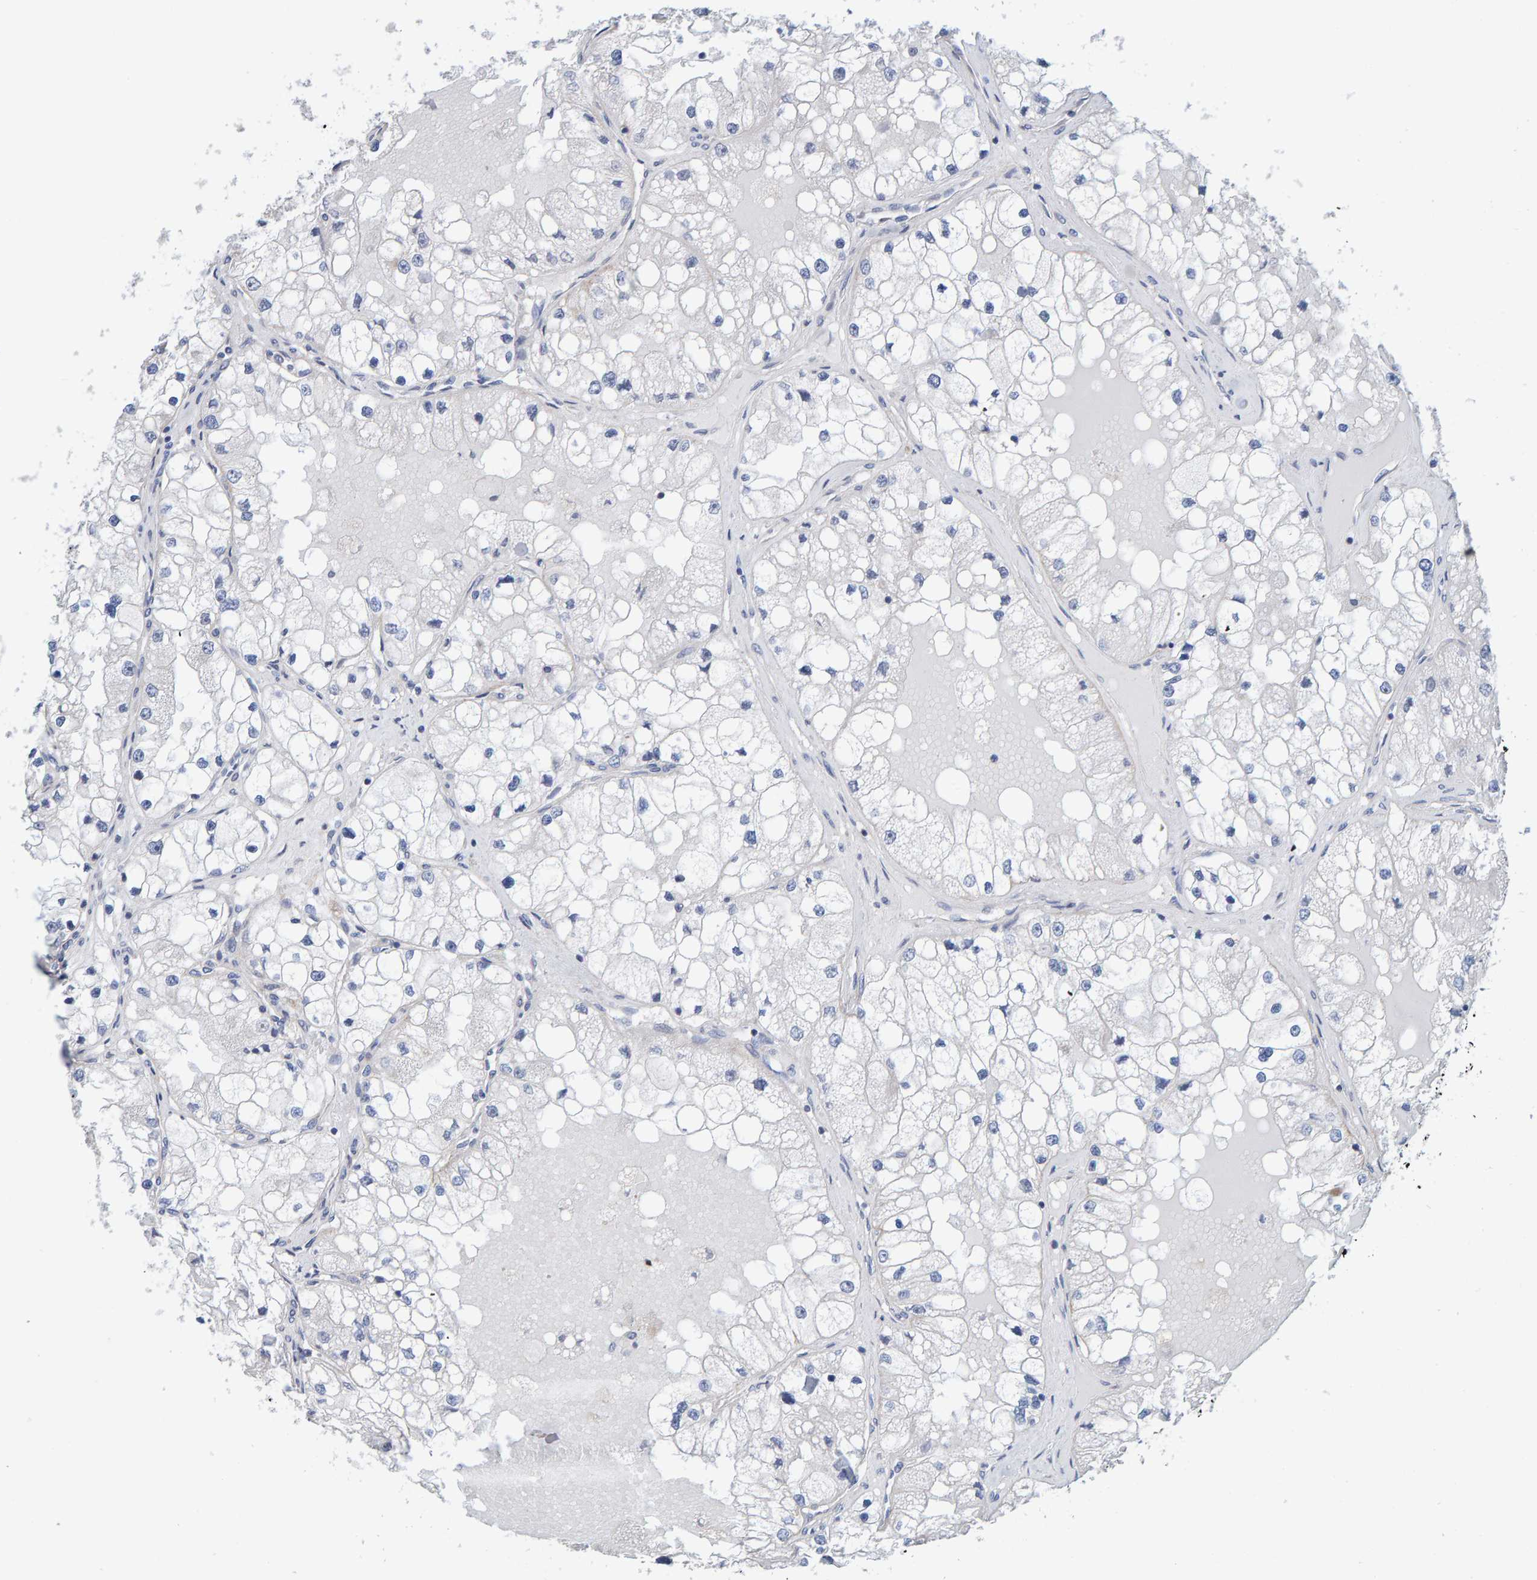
{"staining": {"intensity": "negative", "quantity": "none", "location": "none"}, "tissue": "renal cancer", "cell_type": "Tumor cells", "image_type": "cancer", "snomed": [{"axis": "morphology", "description": "Adenocarcinoma, NOS"}, {"axis": "topography", "description": "Kidney"}], "caption": "Immunohistochemistry of human renal cancer shows no staining in tumor cells. (Stains: DAB immunohistochemistry with hematoxylin counter stain, Microscopy: brightfield microscopy at high magnification).", "gene": "RGP1", "patient": {"sex": "male", "age": 68}}